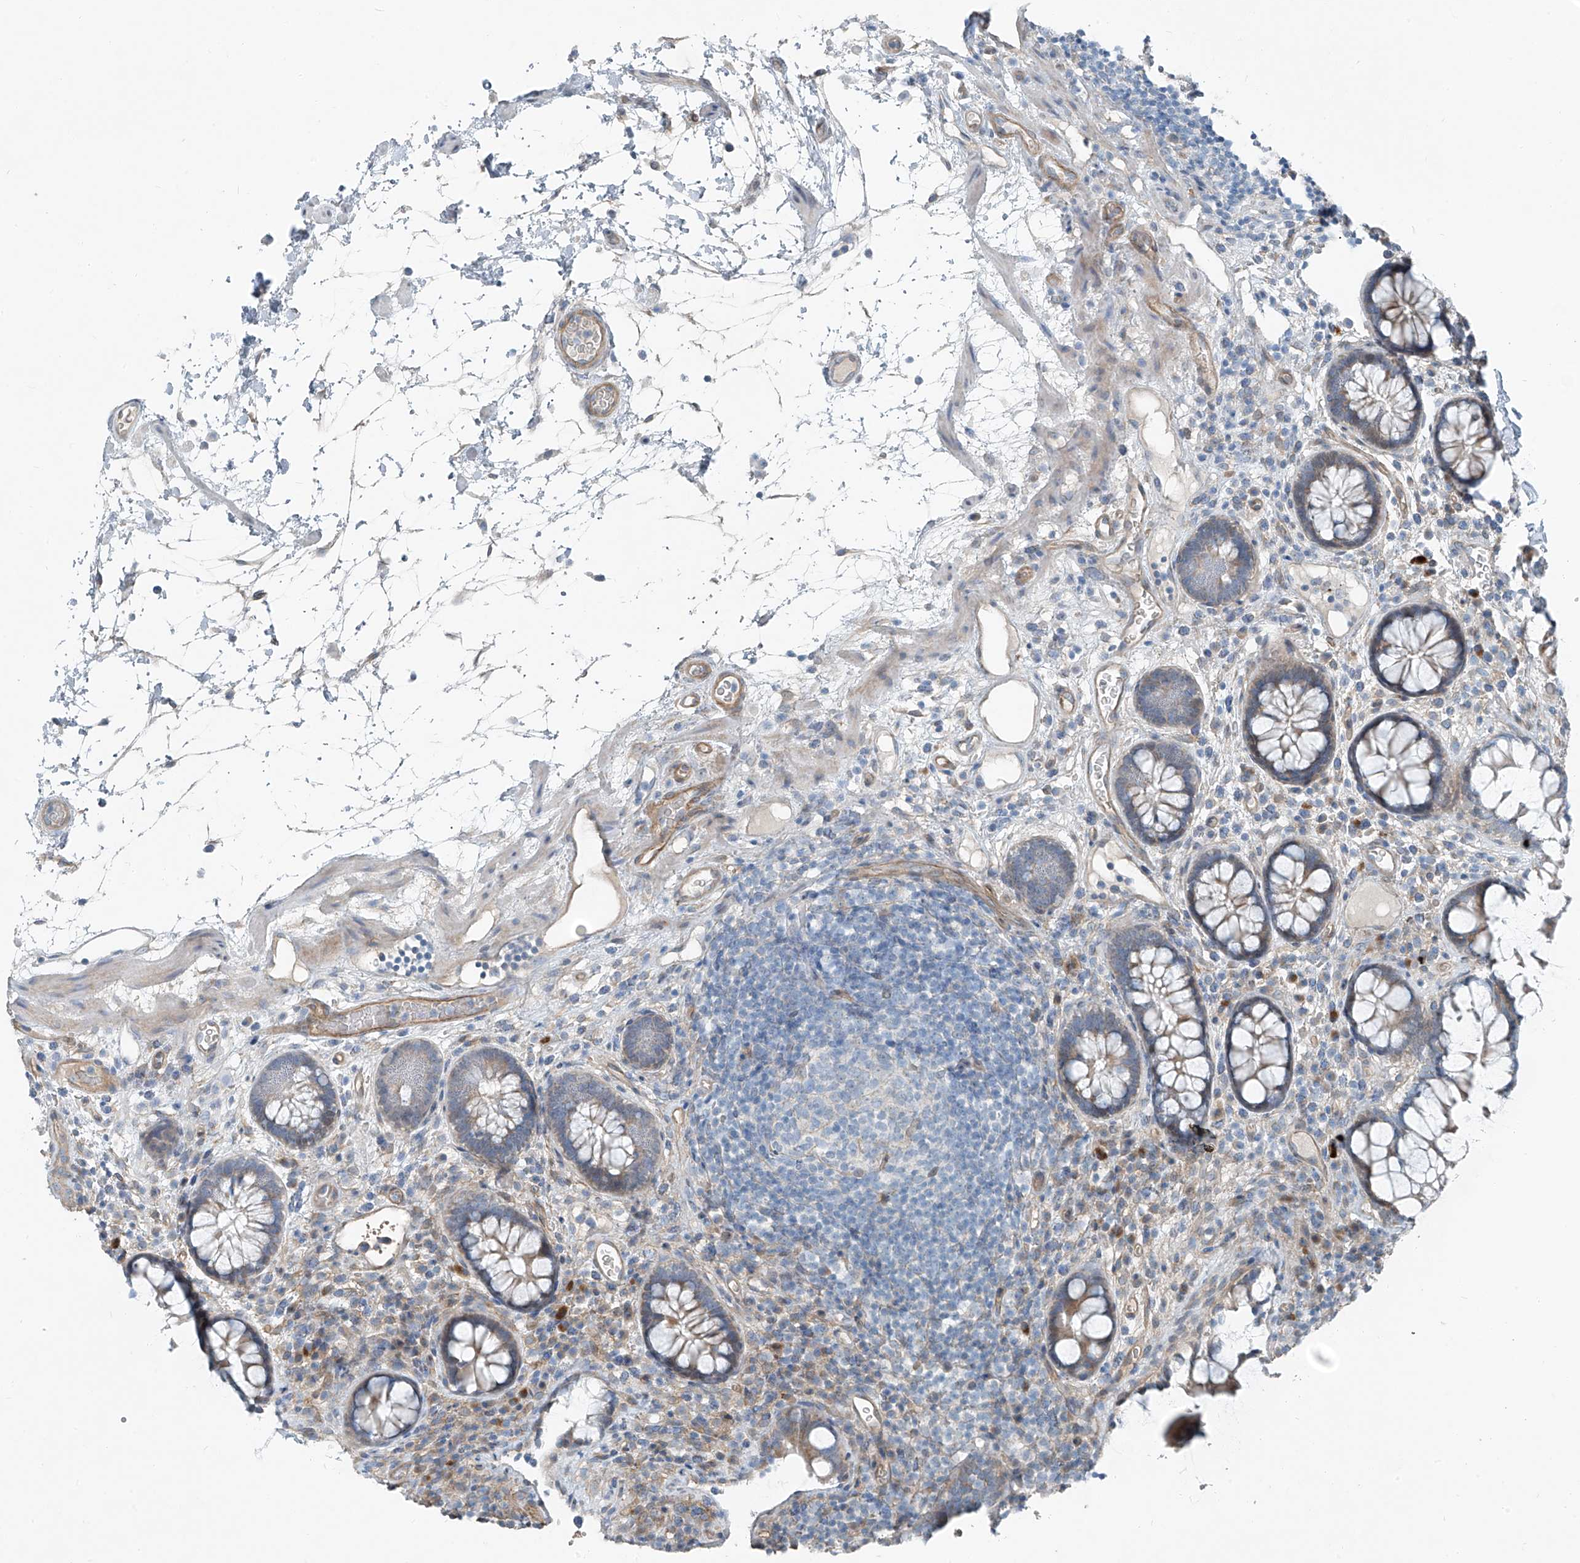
{"staining": {"intensity": "moderate", "quantity": ">75%", "location": "cytoplasmic/membranous"}, "tissue": "colon", "cell_type": "Endothelial cells", "image_type": "normal", "snomed": [{"axis": "morphology", "description": "Normal tissue, NOS"}, {"axis": "topography", "description": "Colon"}], "caption": "A brown stain highlights moderate cytoplasmic/membranous expression of a protein in endothelial cells of benign human colon. Nuclei are stained in blue.", "gene": "TNS2", "patient": {"sex": "female", "age": 79}}